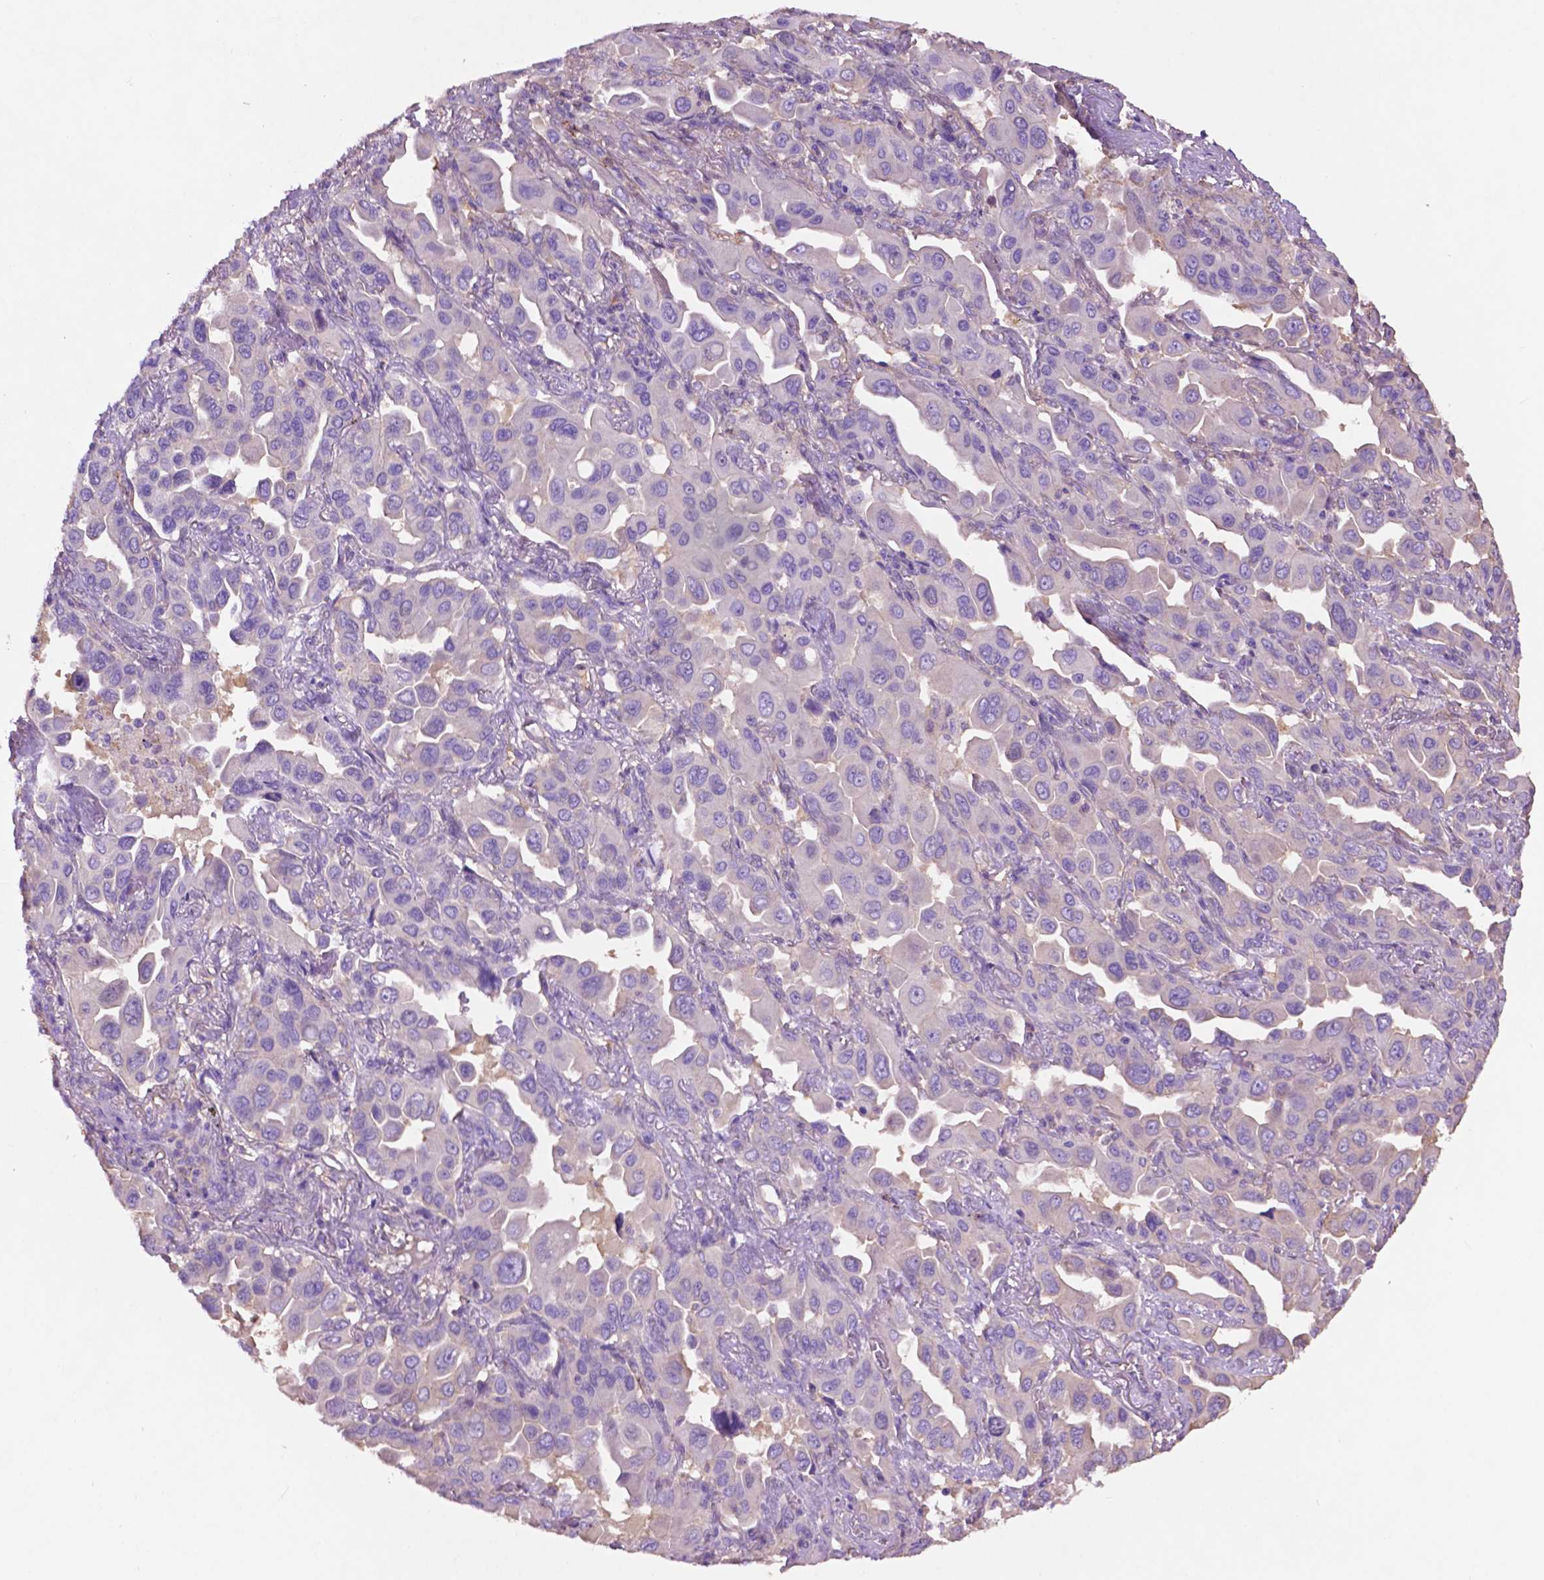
{"staining": {"intensity": "negative", "quantity": "none", "location": "none"}, "tissue": "lung cancer", "cell_type": "Tumor cells", "image_type": "cancer", "snomed": [{"axis": "morphology", "description": "Adenocarcinoma, NOS"}, {"axis": "topography", "description": "Lung"}], "caption": "There is no significant positivity in tumor cells of lung cancer. (Stains: DAB (3,3'-diaminobenzidine) immunohistochemistry with hematoxylin counter stain, Microscopy: brightfield microscopy at high magnification).", "gene": "GDPD5", "patient": {"sex": "male", "age": 64}}